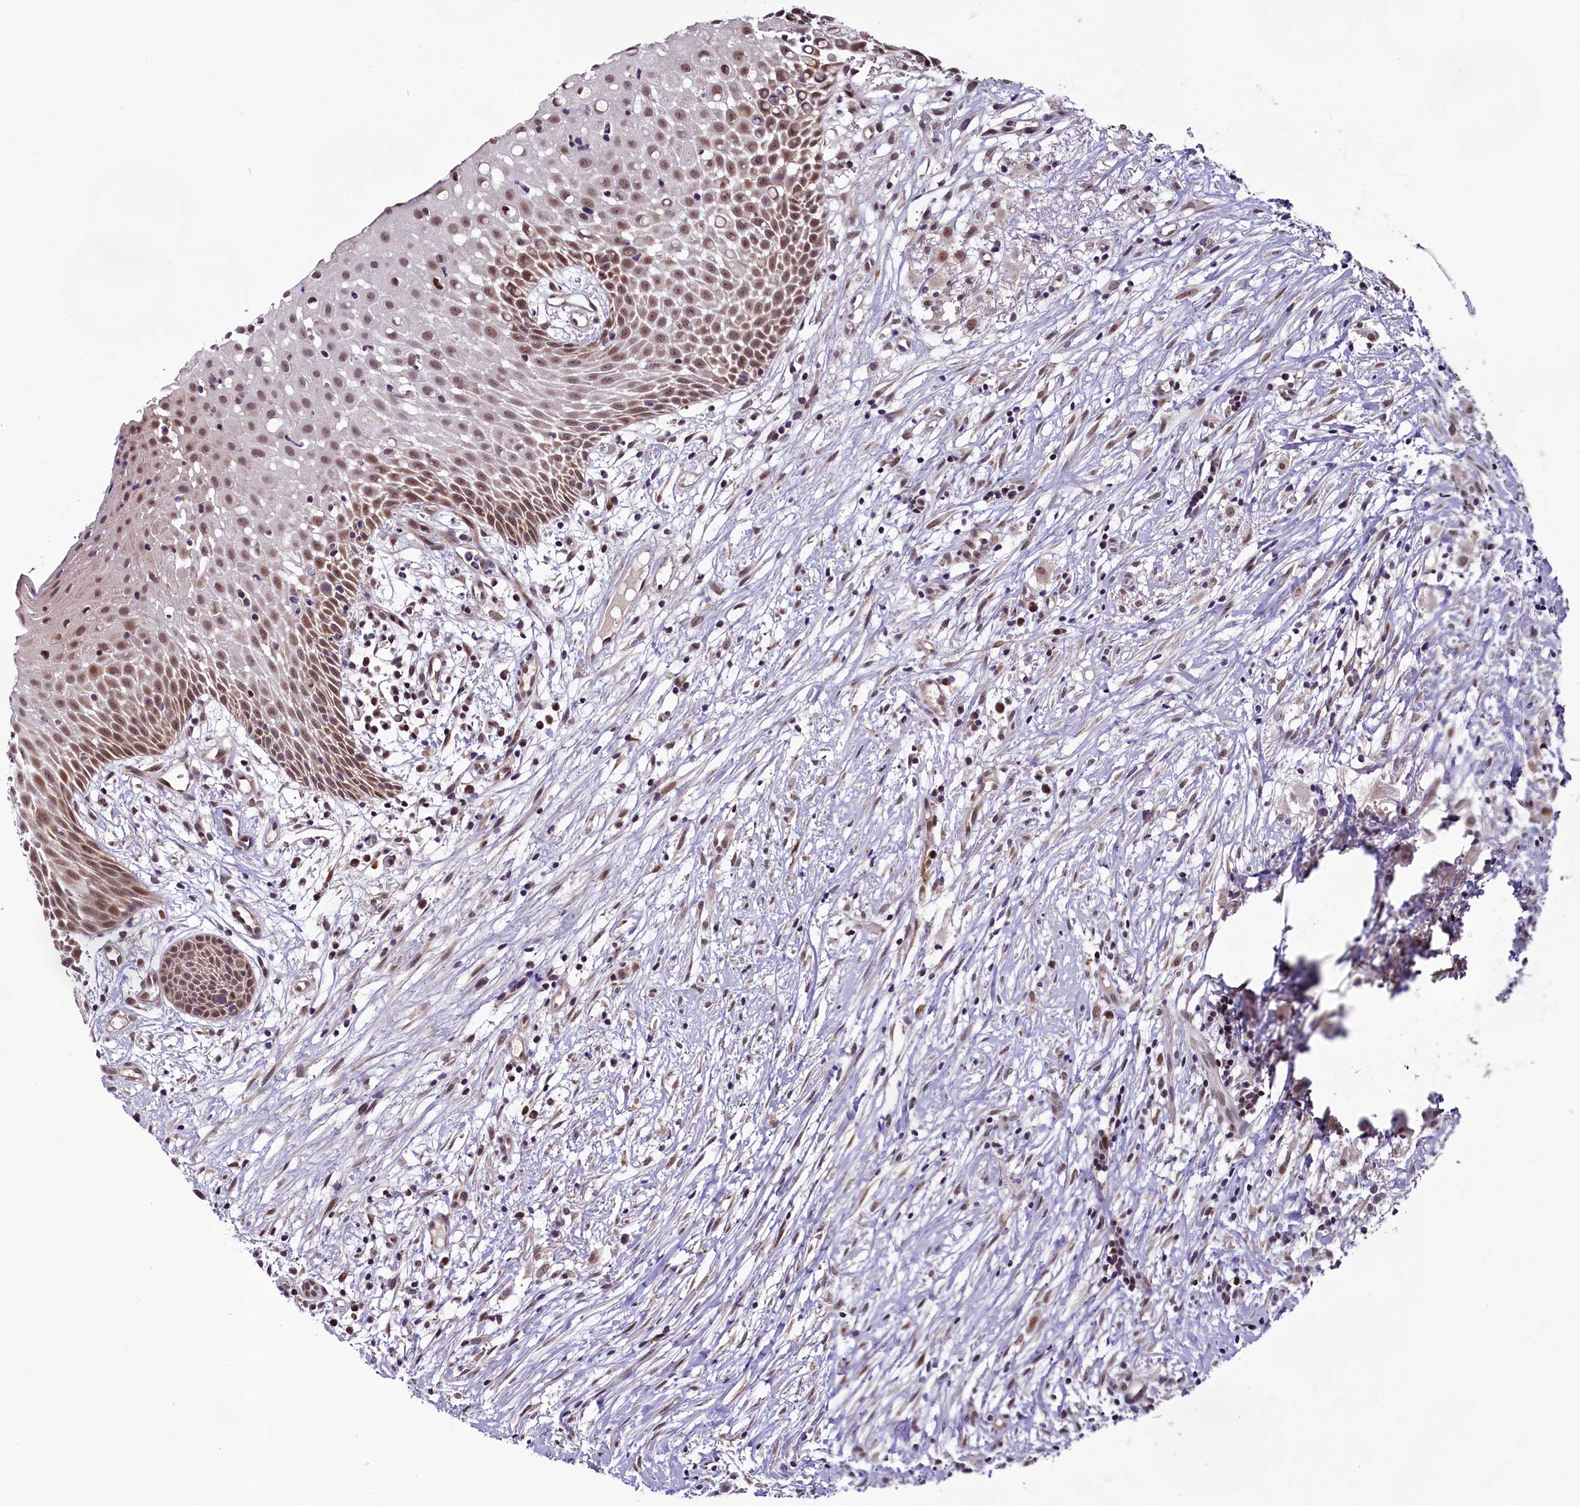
{"staining": {"intensity": "moderate", "quantity": ">75%", "location": "nuclear"}, "tissue": "oral mucosa", "cell_type": "Squamous epithelial cells", "image_type": "normal", "snomed": [{"axis": "morphology", "description": "Normal tissue, NOS"}, {"axis": "topography", "description": "Oral tissue"}], "caption": "Moderate nuclear positivity is appreciated in approximately >75% of squamous epithelial cells in normal oral mucosa.", "gene": "RPUSD2", "patient": {"sex": "female", "age": 69}}